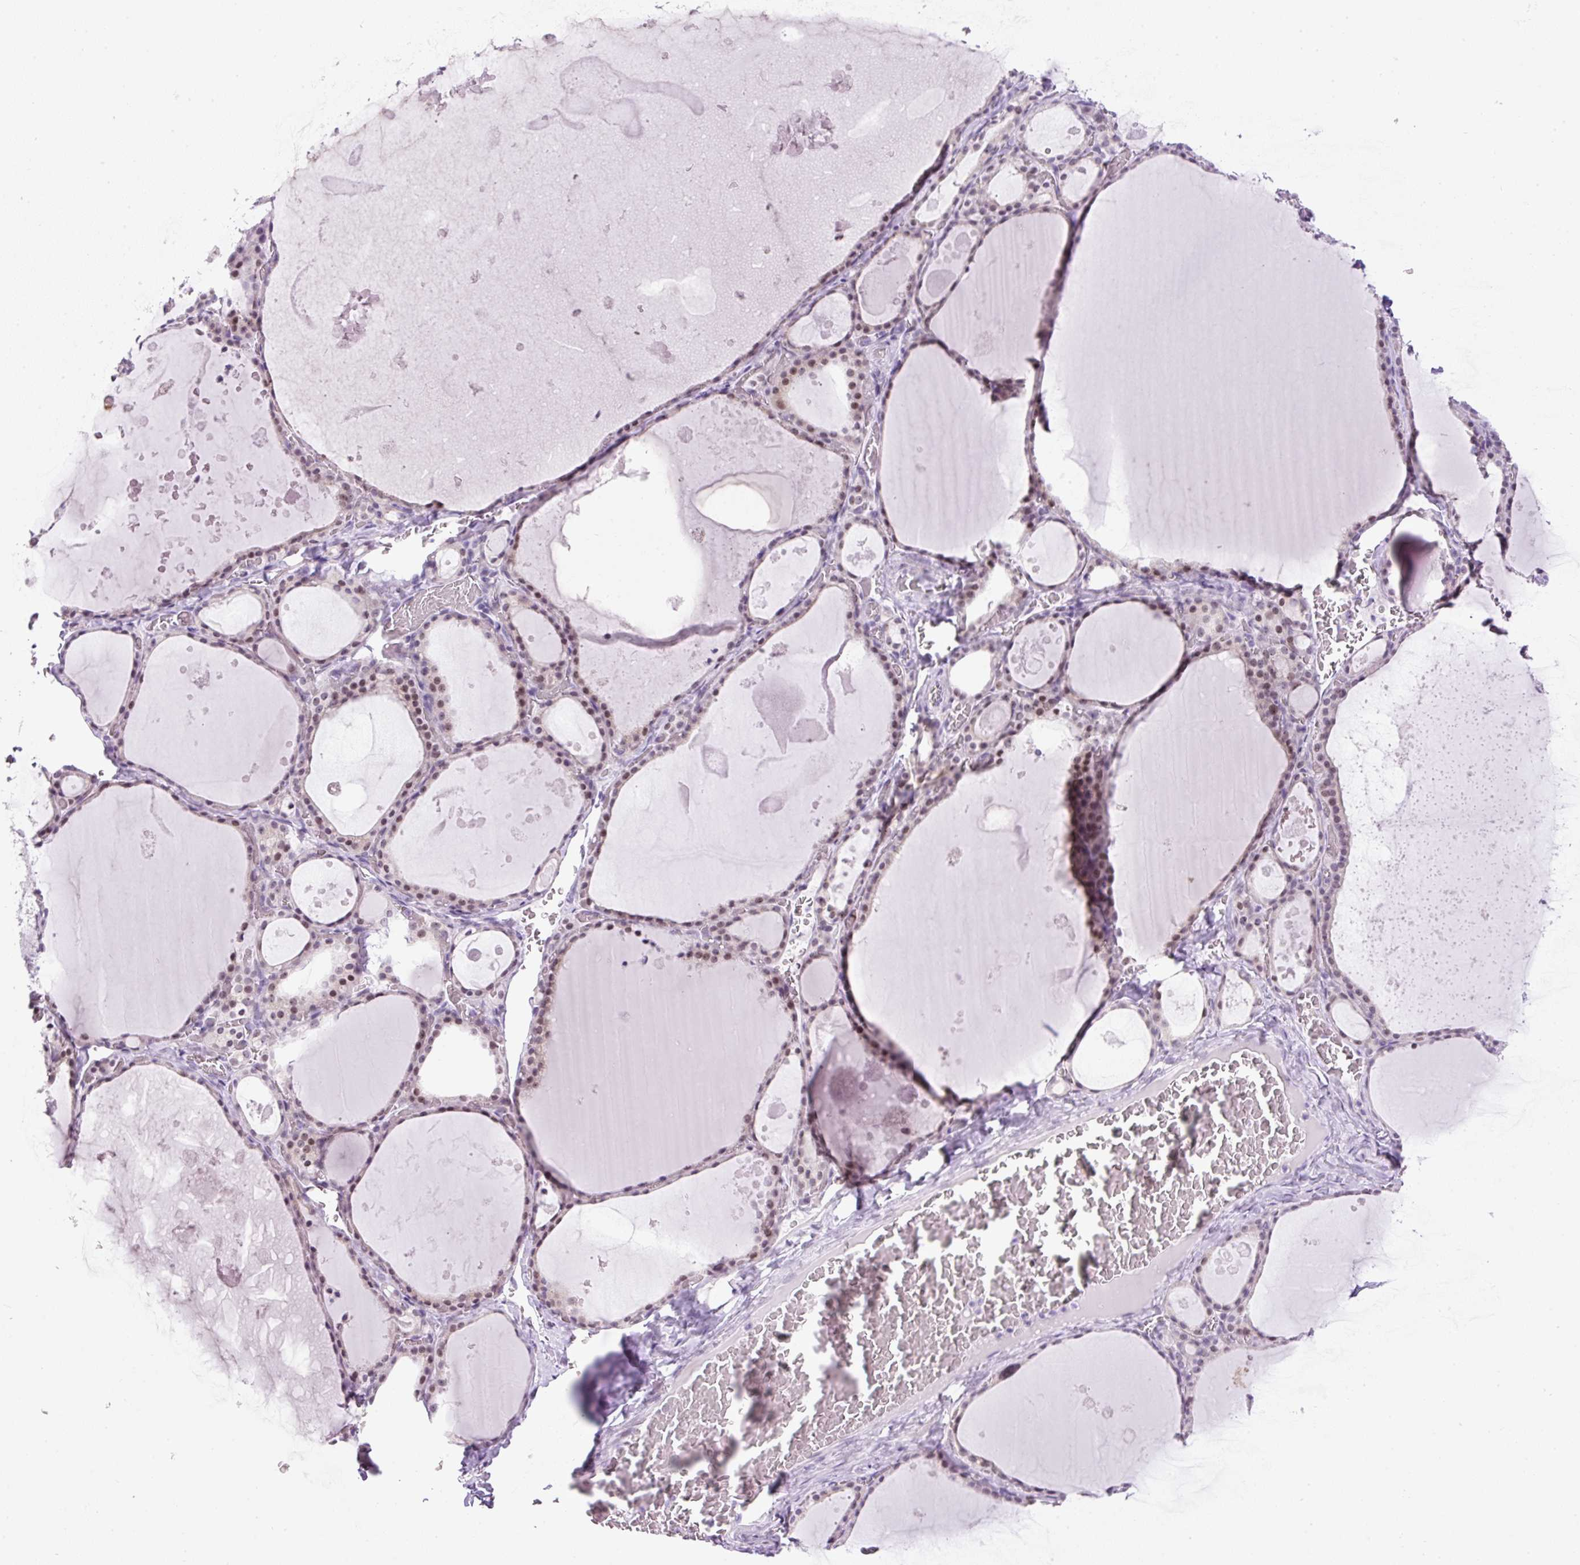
{"staining": {"intensity": "moderate", "quantity": "25%-75%", "location": "nuclear"}, "tissue": "thyroid gland", "cell_type": "Glandular cells", "image_type": "normal", "snomed": [{"axis": "morphology", "description": "Normal tissue, NOS"}, {"axis": "topography", "description": "Thyroid gland"}], "caption": "A high-resolution photomicrograph shows IHC staining of unremarkable thyroid gland, which displays moderate nuclear expression in approximately 25%-75% of glandular cells. (brown staining indicates protein expression, while blue staining denotes nuclei).", "gene": "RHBDD2", "patient": {"sex": "male", "age": 56}}